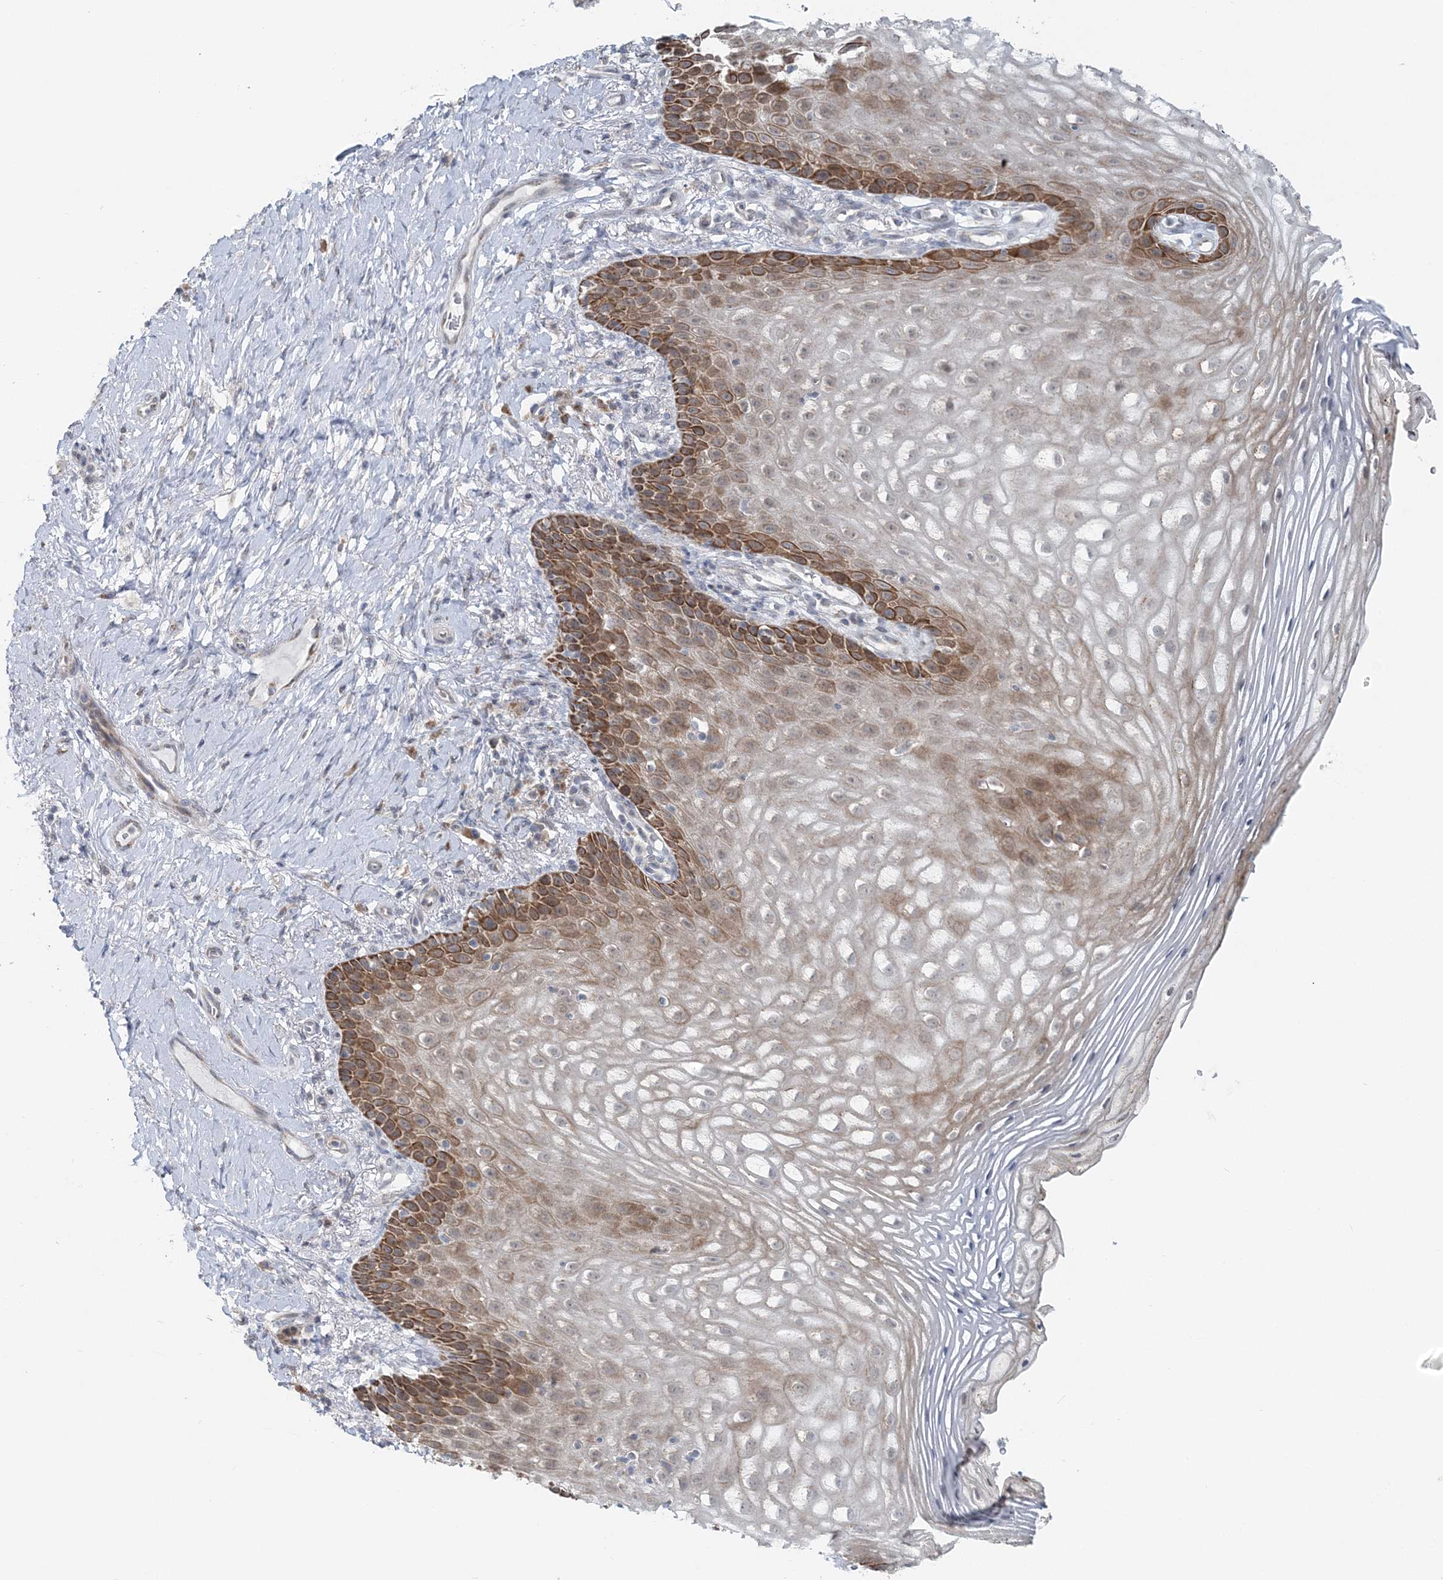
{"staining": {"intensity": "moderate", "quantity": ">75%", "location": "cytoplasmic/membranous"}, "tissue": "vagina", "cell_type": "Squamous epithelial cells", "image_type": "normal", "snomed": [{"axis": "morphology", "description": "Normal tissue, NOS"}, {"axis": "topography", "description": "Vagina"}], "caption": "Immunohistochemistry (IHC) (DAB) staining of unremarkable vagina displays moderate cytoplasmic/membranous protein expression in about >75% of squamous epithelial cells. Nuclei are stained in blue.", "gene": "RNF150", "patient": {"sex": "female", "age": 60}}